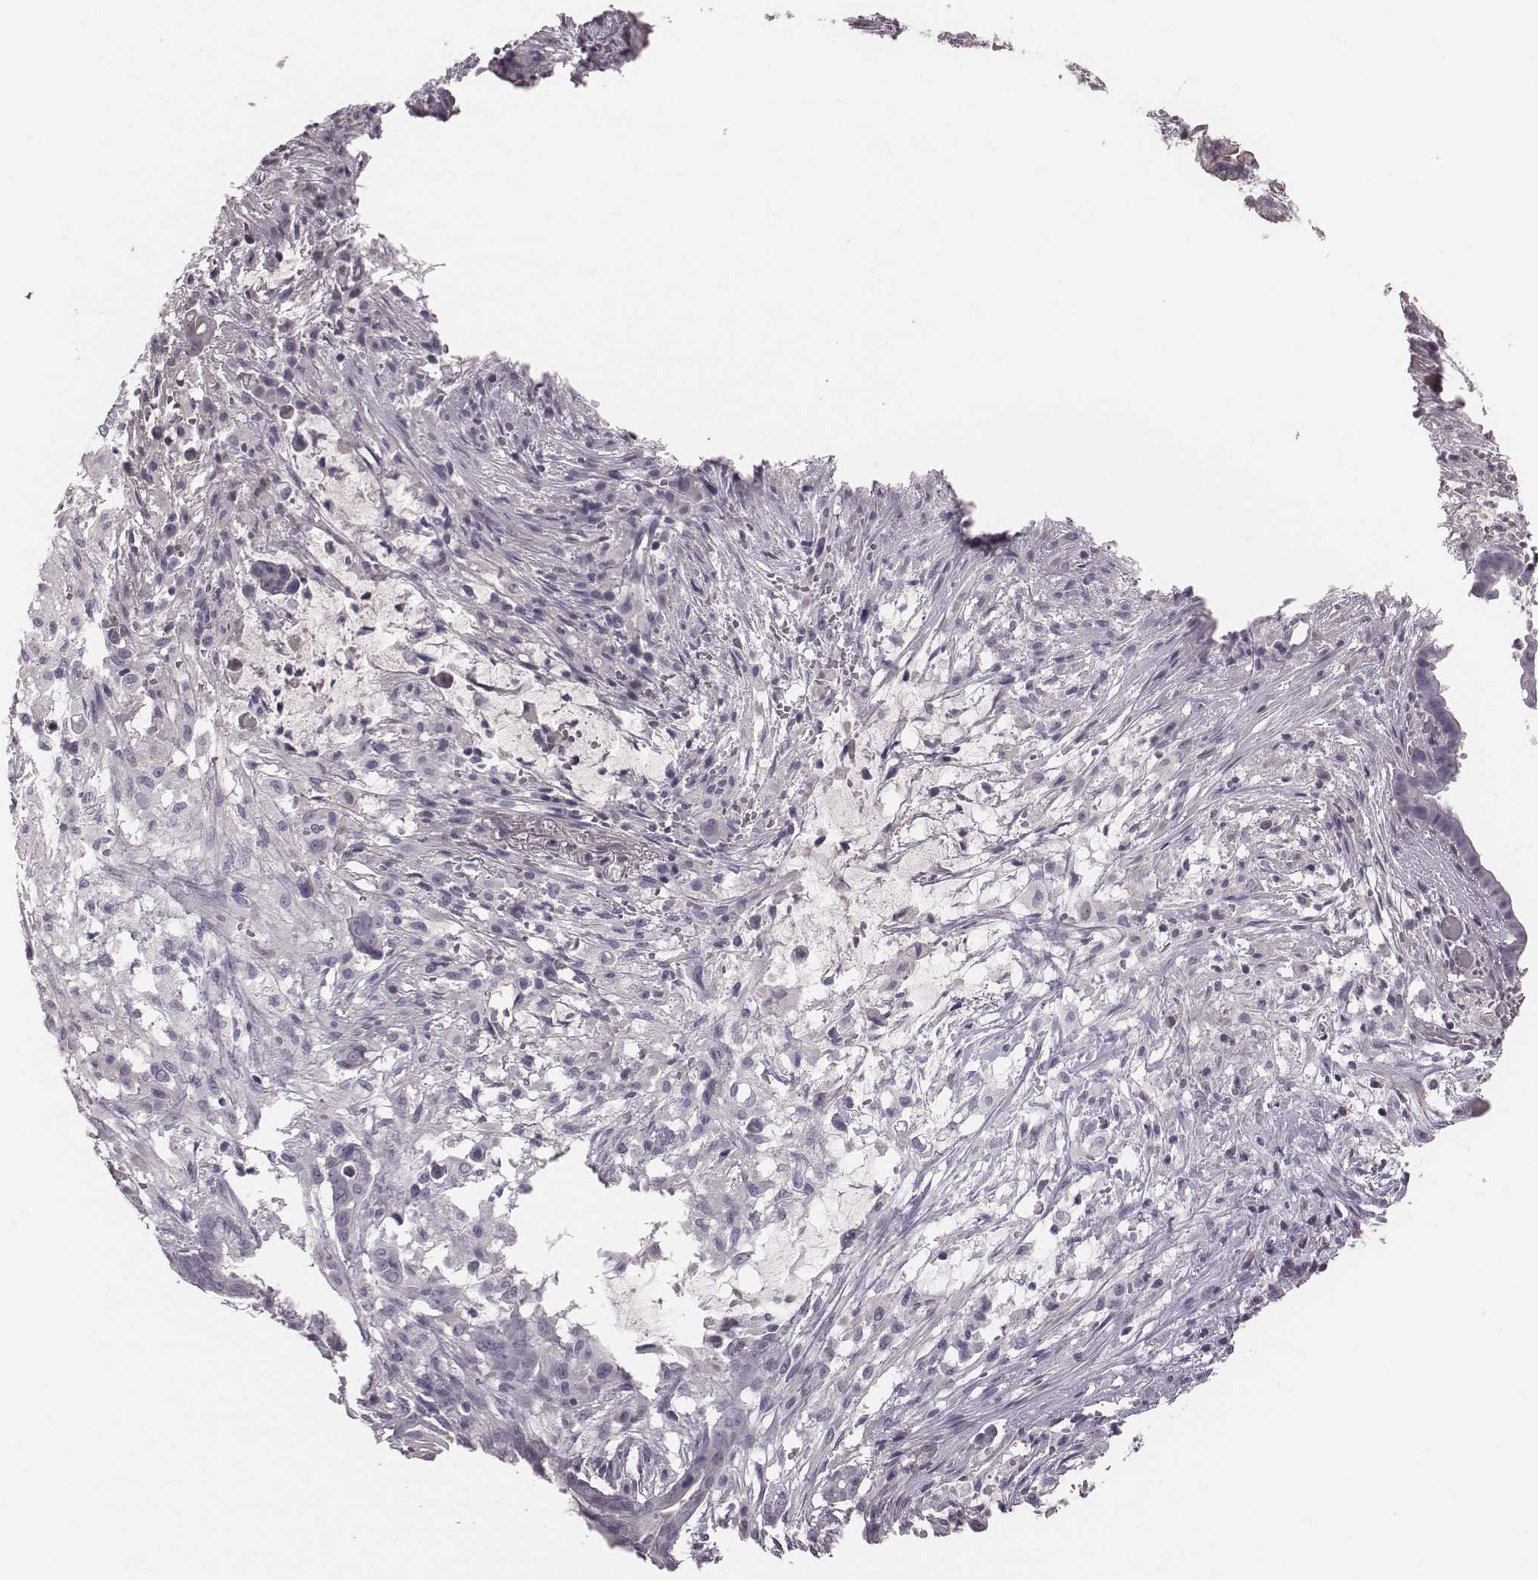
{"staining": {"intensity": "moderate", "quantity": "<25%", "location": "cytoplasmic/membranous"}, "tissue": "pancreatic cancer", "cell_type": "Tumor cells", "image_type": "cancer", "snomed": [{"axis": "morphology", "description": "Adenocarcinoma, NOS"}, {"axis": "topography", "description": "Pancreas"}], "caption": "Tumor cells display low levels of moderate cytoplasmic/membranous expression in about <25% of cells in human pancreatic cancer. (IHC, brightfield microscopy, high magnification).", "gene": "CFTR", "patient": {"sex": "male", "age": 61}}